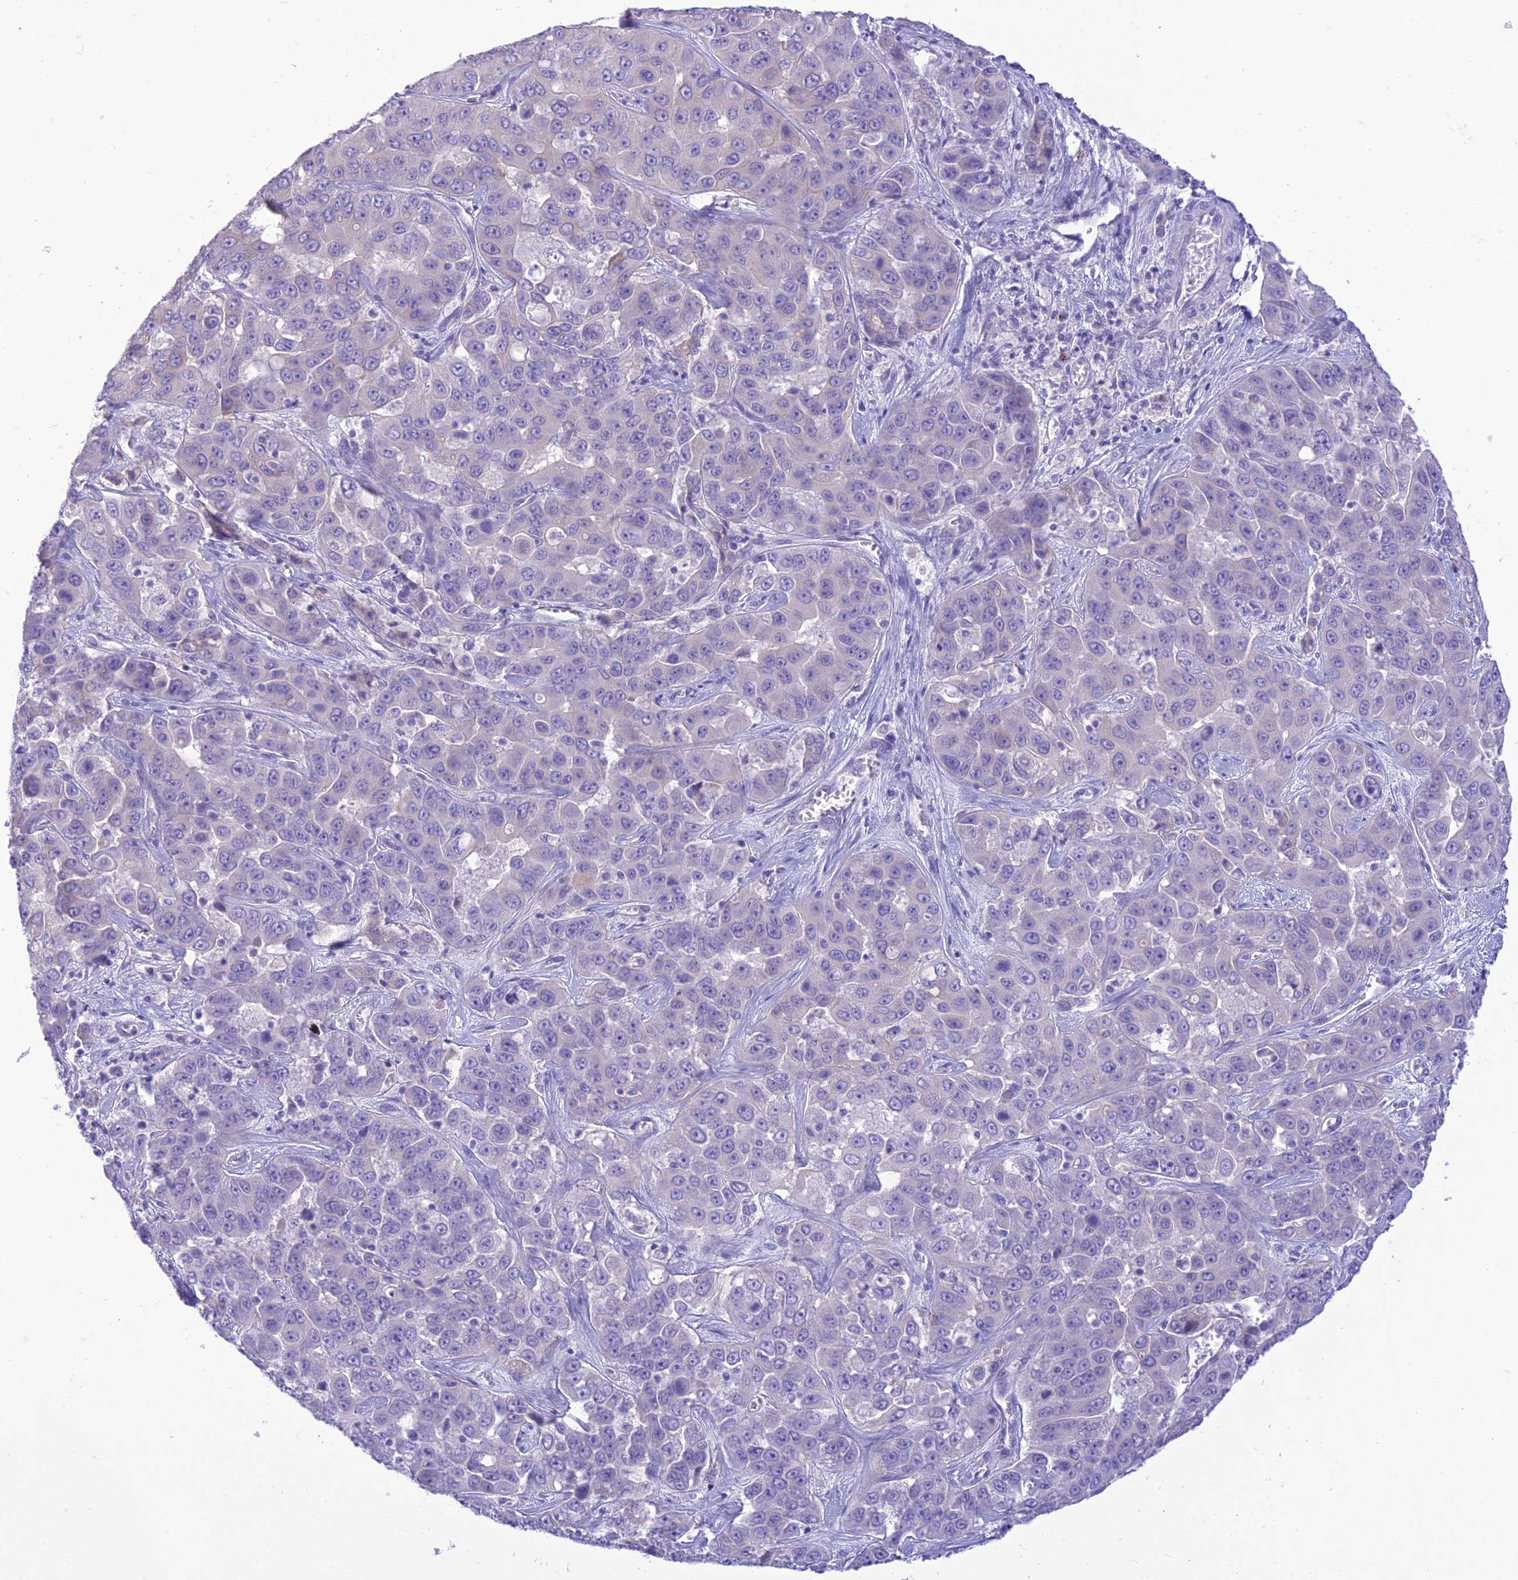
{"staining": {"intensity": "negative", "quantity": "none", "location": "none"}, "tissue": "liver cancer", "cell_type": "Tumor cells", "image_type": "cancer", "snomed": [{"axis": "morphology", "description": "Cholangiocarcinoma"}, {"axis": "topography", "description": "Liver"}], "caption": "Immunohistochemistry (IHC) photomicrograph of liver cancer (cholangiocarcinoma) stained for a protein (brown), which exhibits no positivity in tumor cells. Nuclei are stained in blue.", "gene": "DHDH", "patient": {"sex": "female", "age": 52}}